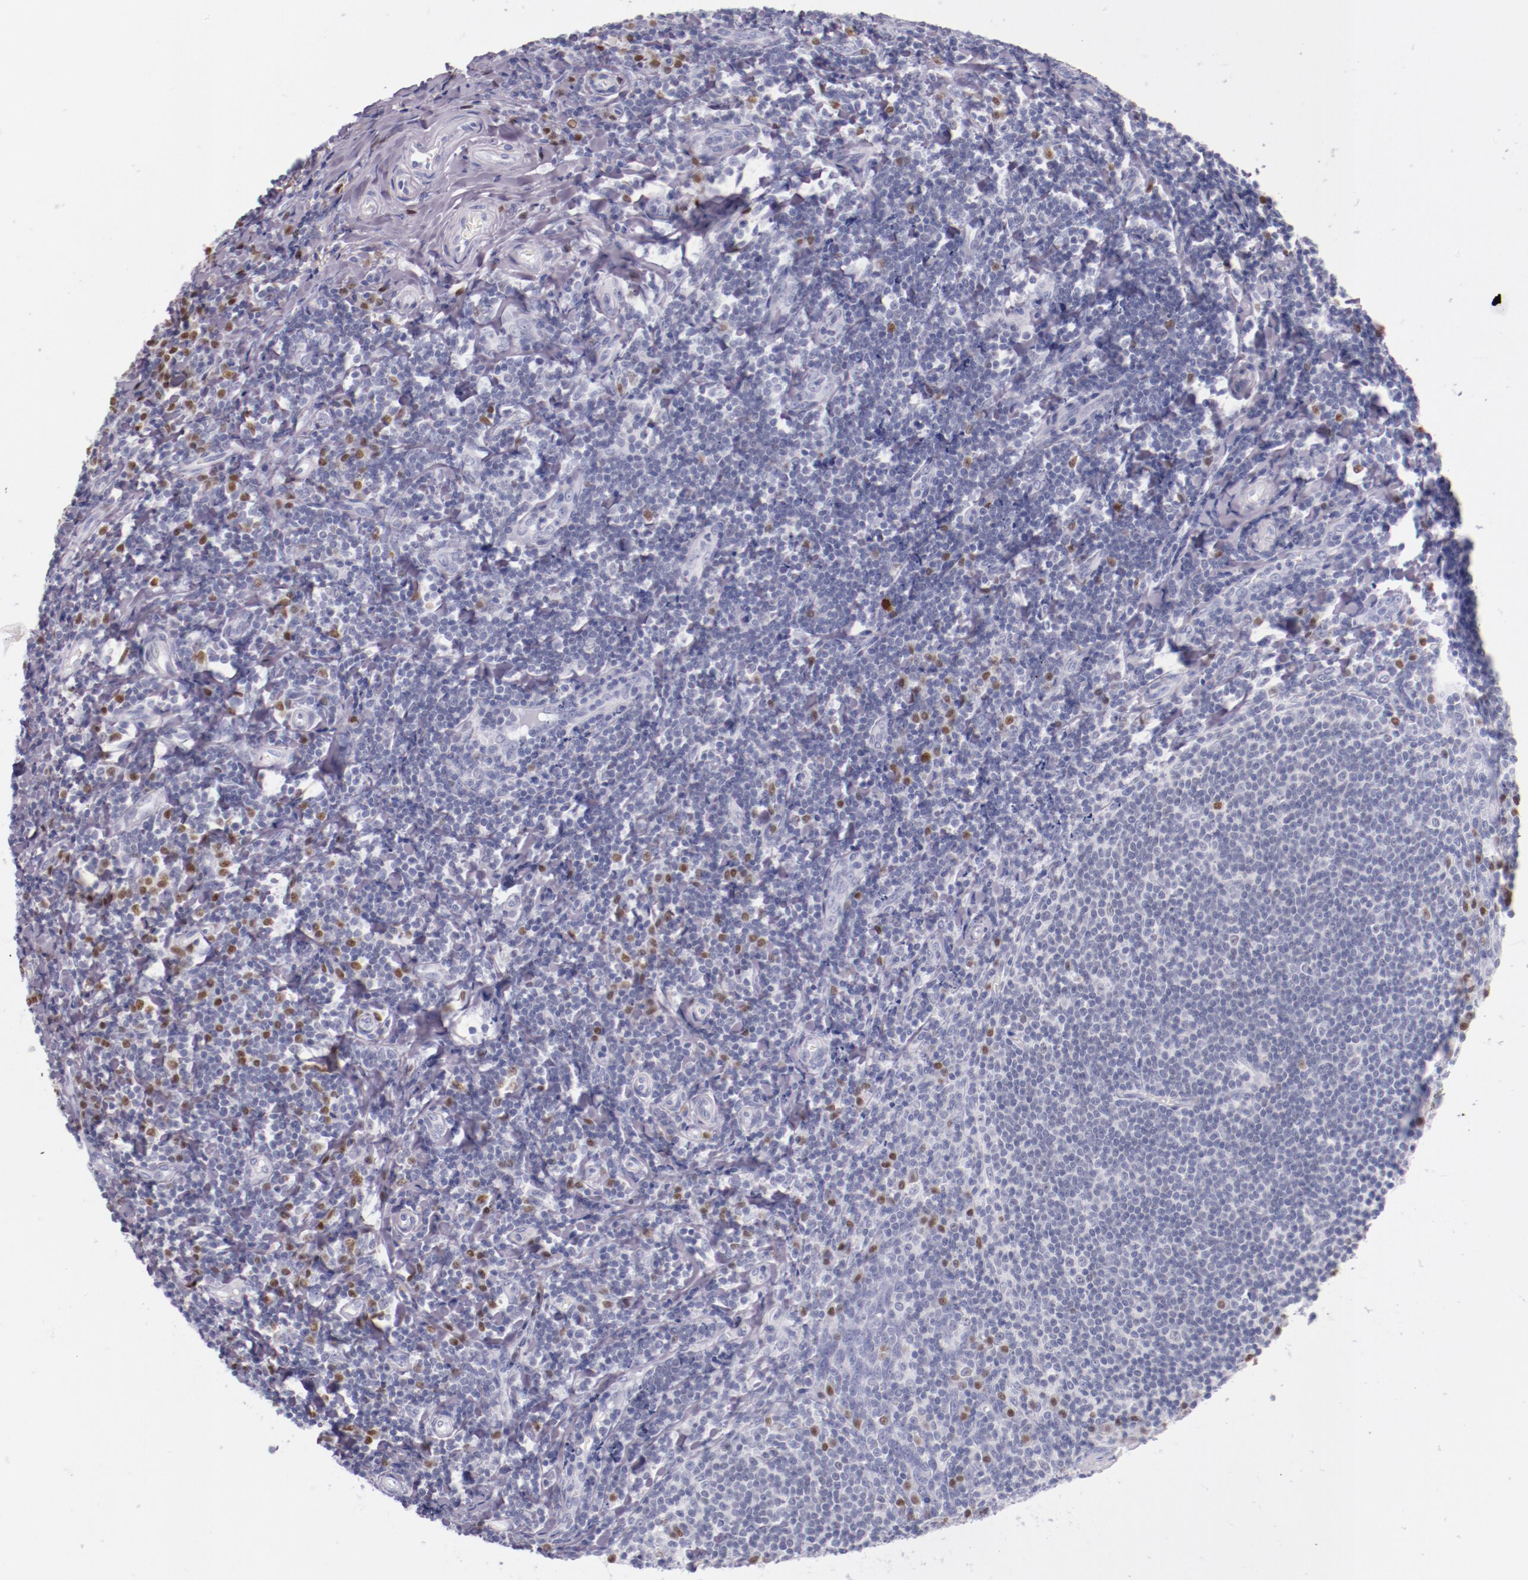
{"staining": {"intensity": "negative", "quantity": "none", "location": "none"}, "tissue": "tonsil", "cell_type": "Germinal center cells", "image_type": "normal", "snomed": [{"axis": "morphology", "description": "Normal tissue, NOS"}, {"axis": "topography", "description": "Tonsil"}], "caption": "High magnification brightfield microscopy of unremarkable tonsil stained with DAB (brown) and counterstained with hematoxylin (blue): germinal center cells show no significant positivity. The staining is performed using DAB brown chromogen with nuclei counter-stained in using hematoxylin.", "gene": "IRF4", "patient": {"sex": "male", "age": 20}}